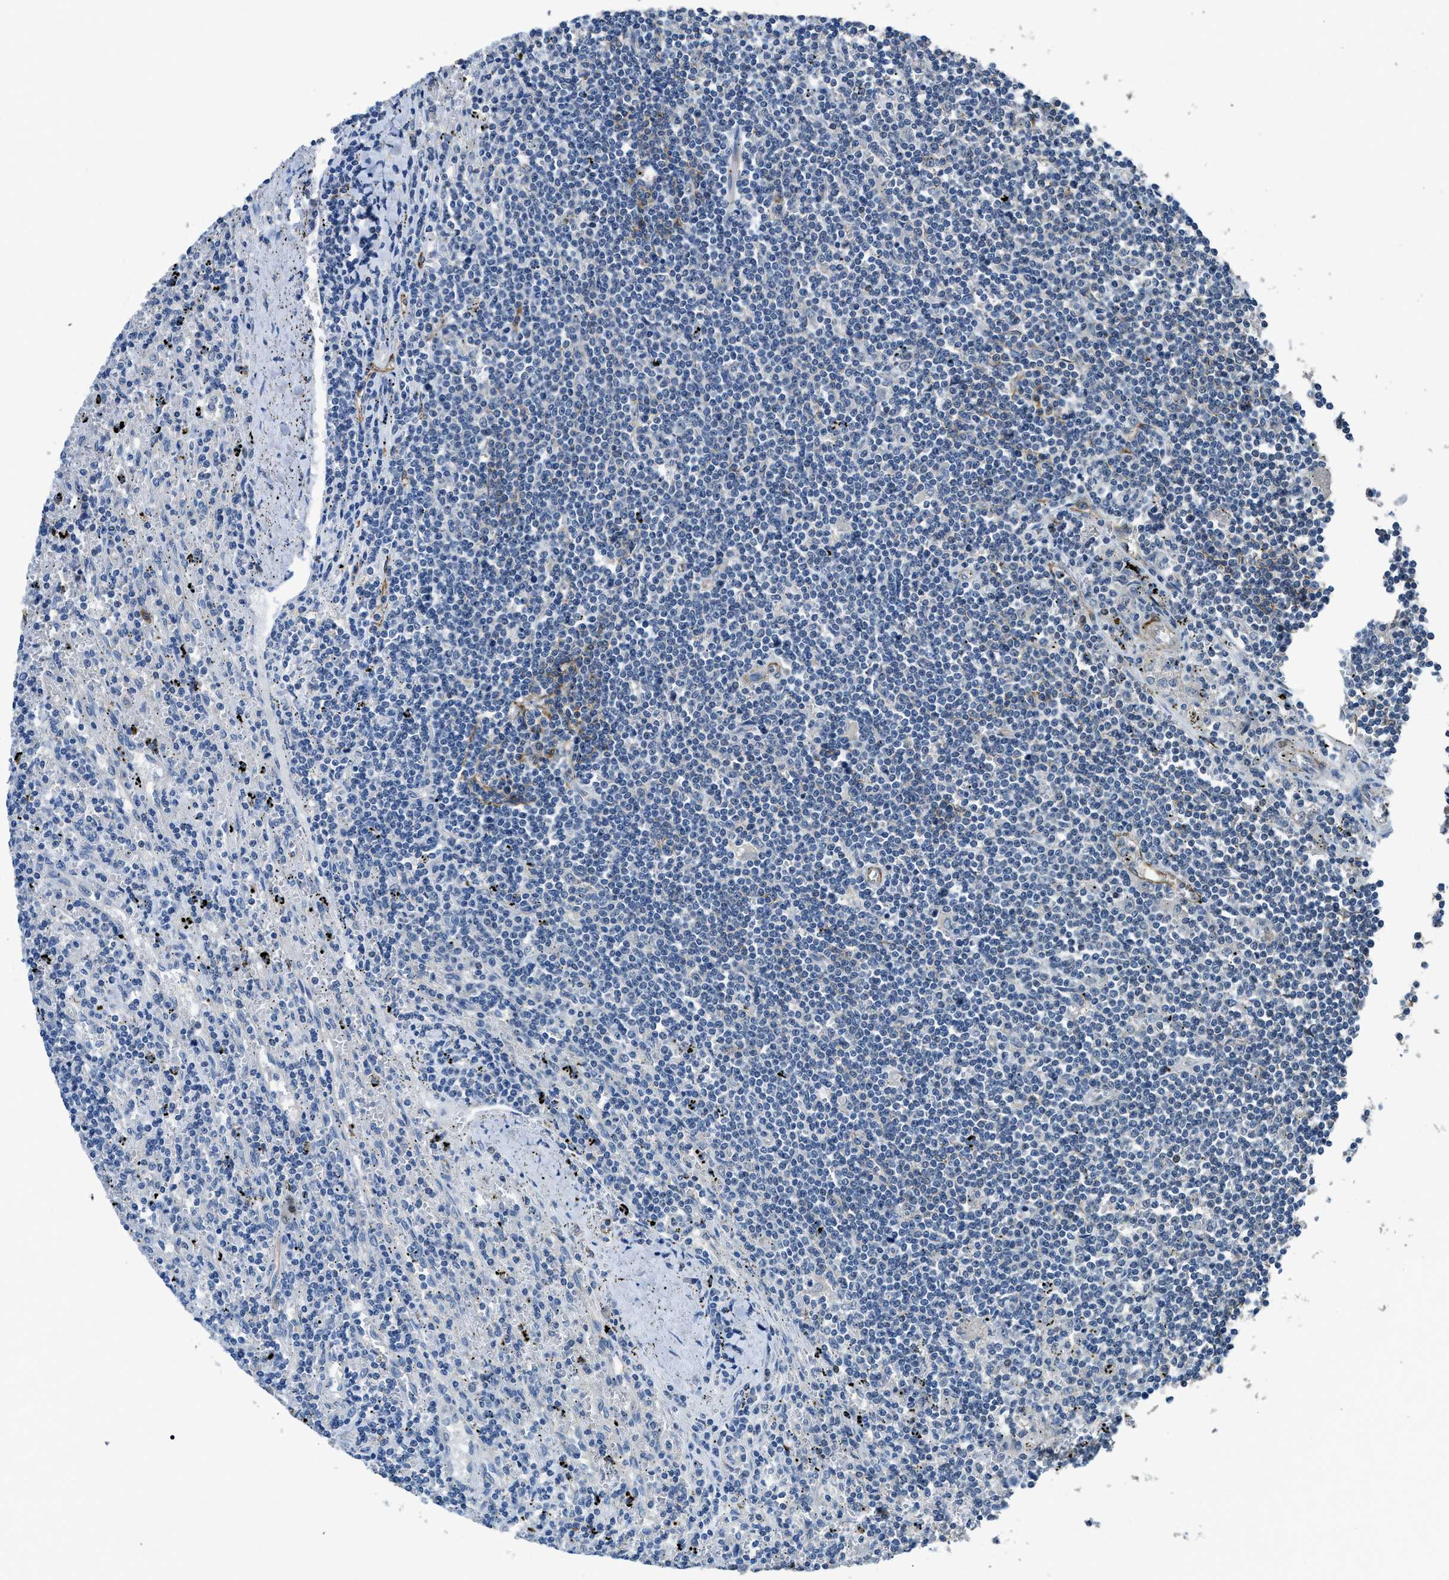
{"staining": {"intensity": "negative", "quantity": "none", "location": "none"}, "tissue": "lymphoma", "cell_type": "Tumor cells", "image_type": "cancer", "snomed": [{"axis": "morphology", "description": "Malignant lymphoma, non-Hodgkin's type, Low grade"}, {"axis": "topography", "description": "Spleen"}], "caption": "An immunohistochemistry (IHC) histopathology image of low-grade malignant lymphoma, non-Hodgkin's type is shown. There is no staining in tumor cells of low-grade malignant lymphoma, non-Hodgkin's type.", "gene": "SYNM", "patient": {"sex": "male", "age": 76}}